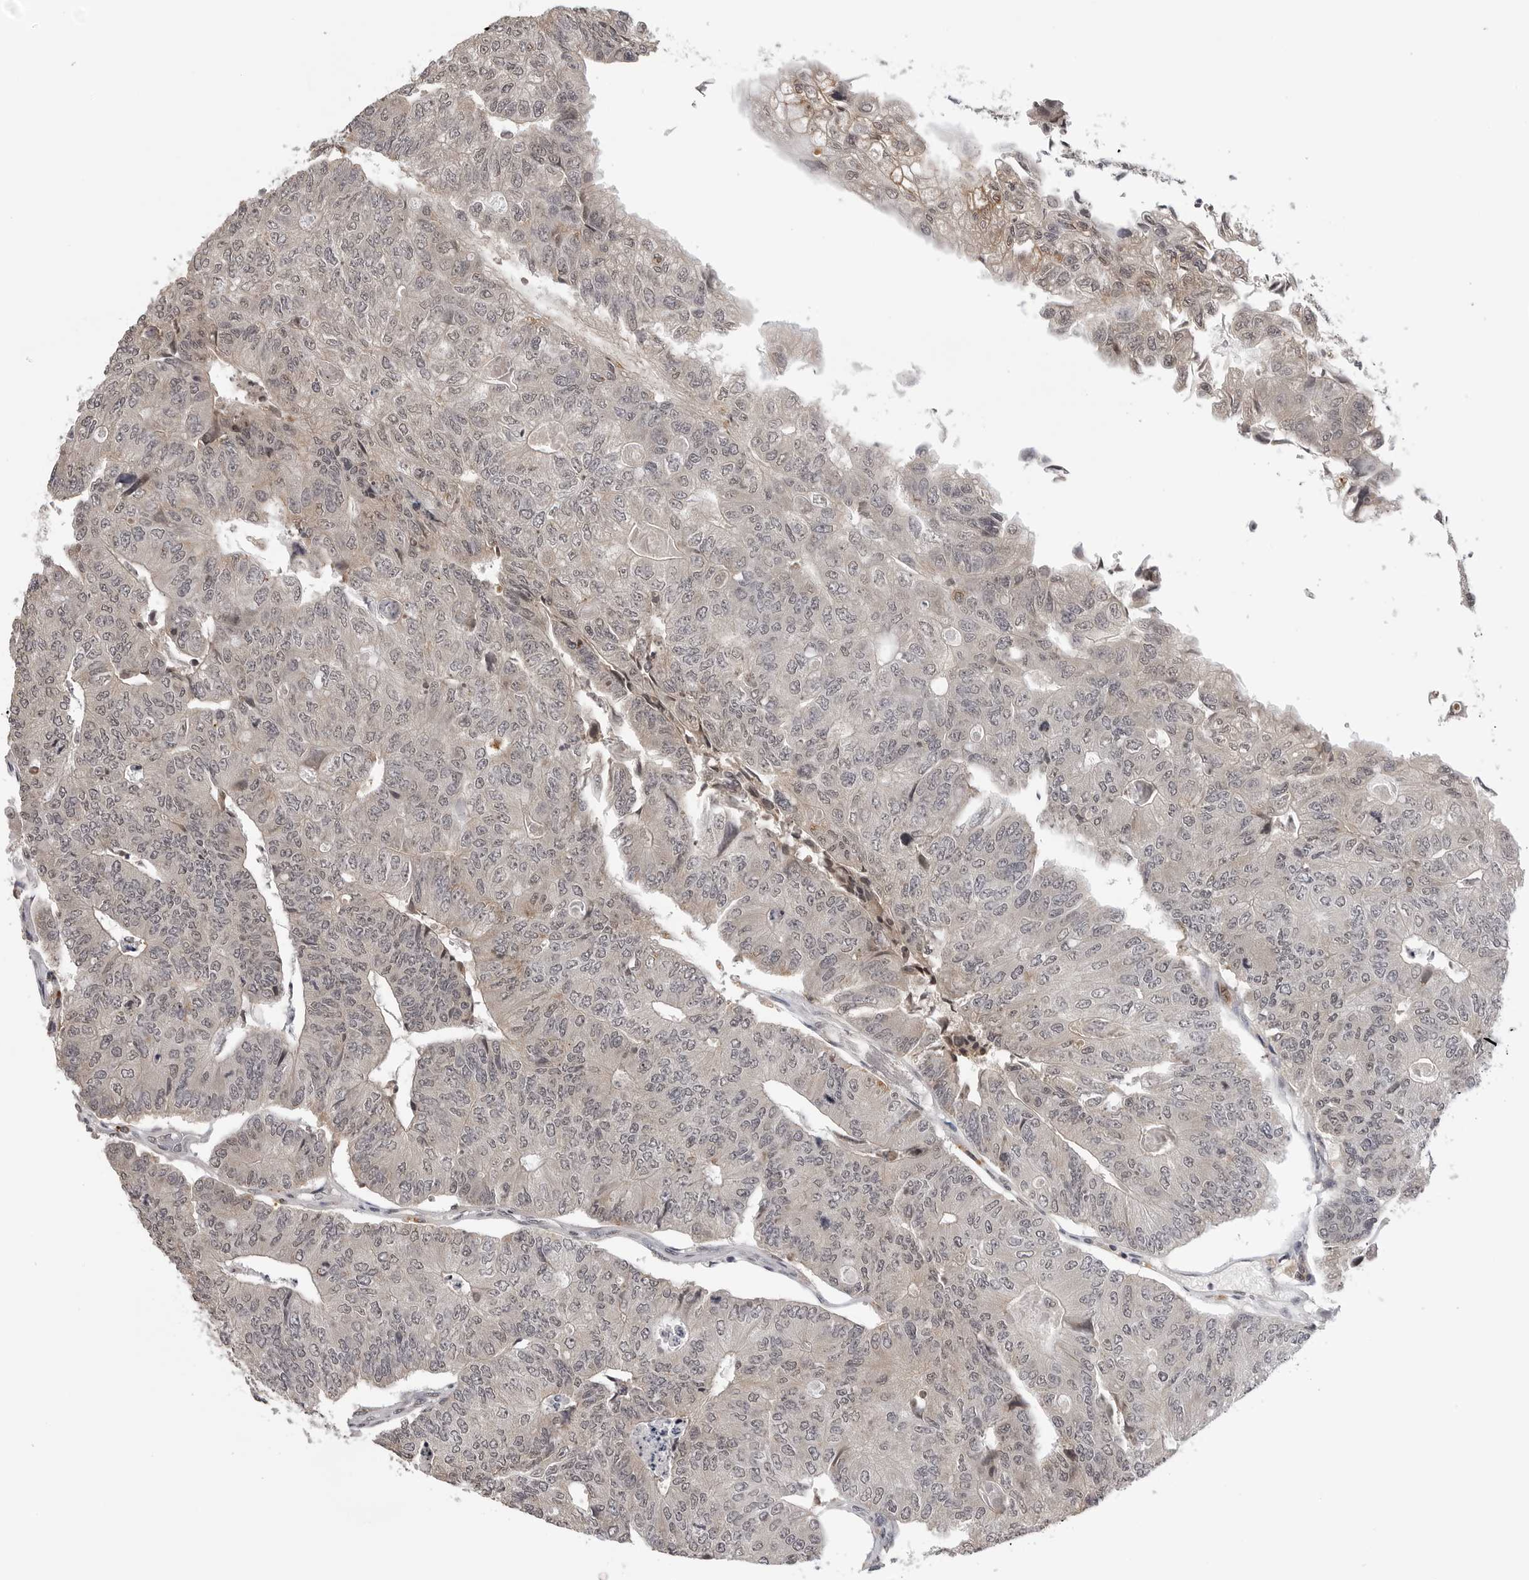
{"staining": {"intensity": "negative", "quantity": "none", "location": "none"}, "tissue": "colorectal cancer", "cell_type": "Tumor cells", "image_type": "cancer", "snomed": [{"axis": "morphology", "description": "Adenocarcinoma, NOS"}, {"axis": "topography", "description": "Colon"}], "caption": "Immunohistochemistry of human colorectal cancer (adenocarcinoma) exhibits no expression in tumor cells. The staining was performed using DAB to visualize the protein expression in brown, while the nuclei were stained in blue with hematoxylin (Magnification: 20x).", "gene": "CDK20", "patient": {"sex": "female", "age": 67}}